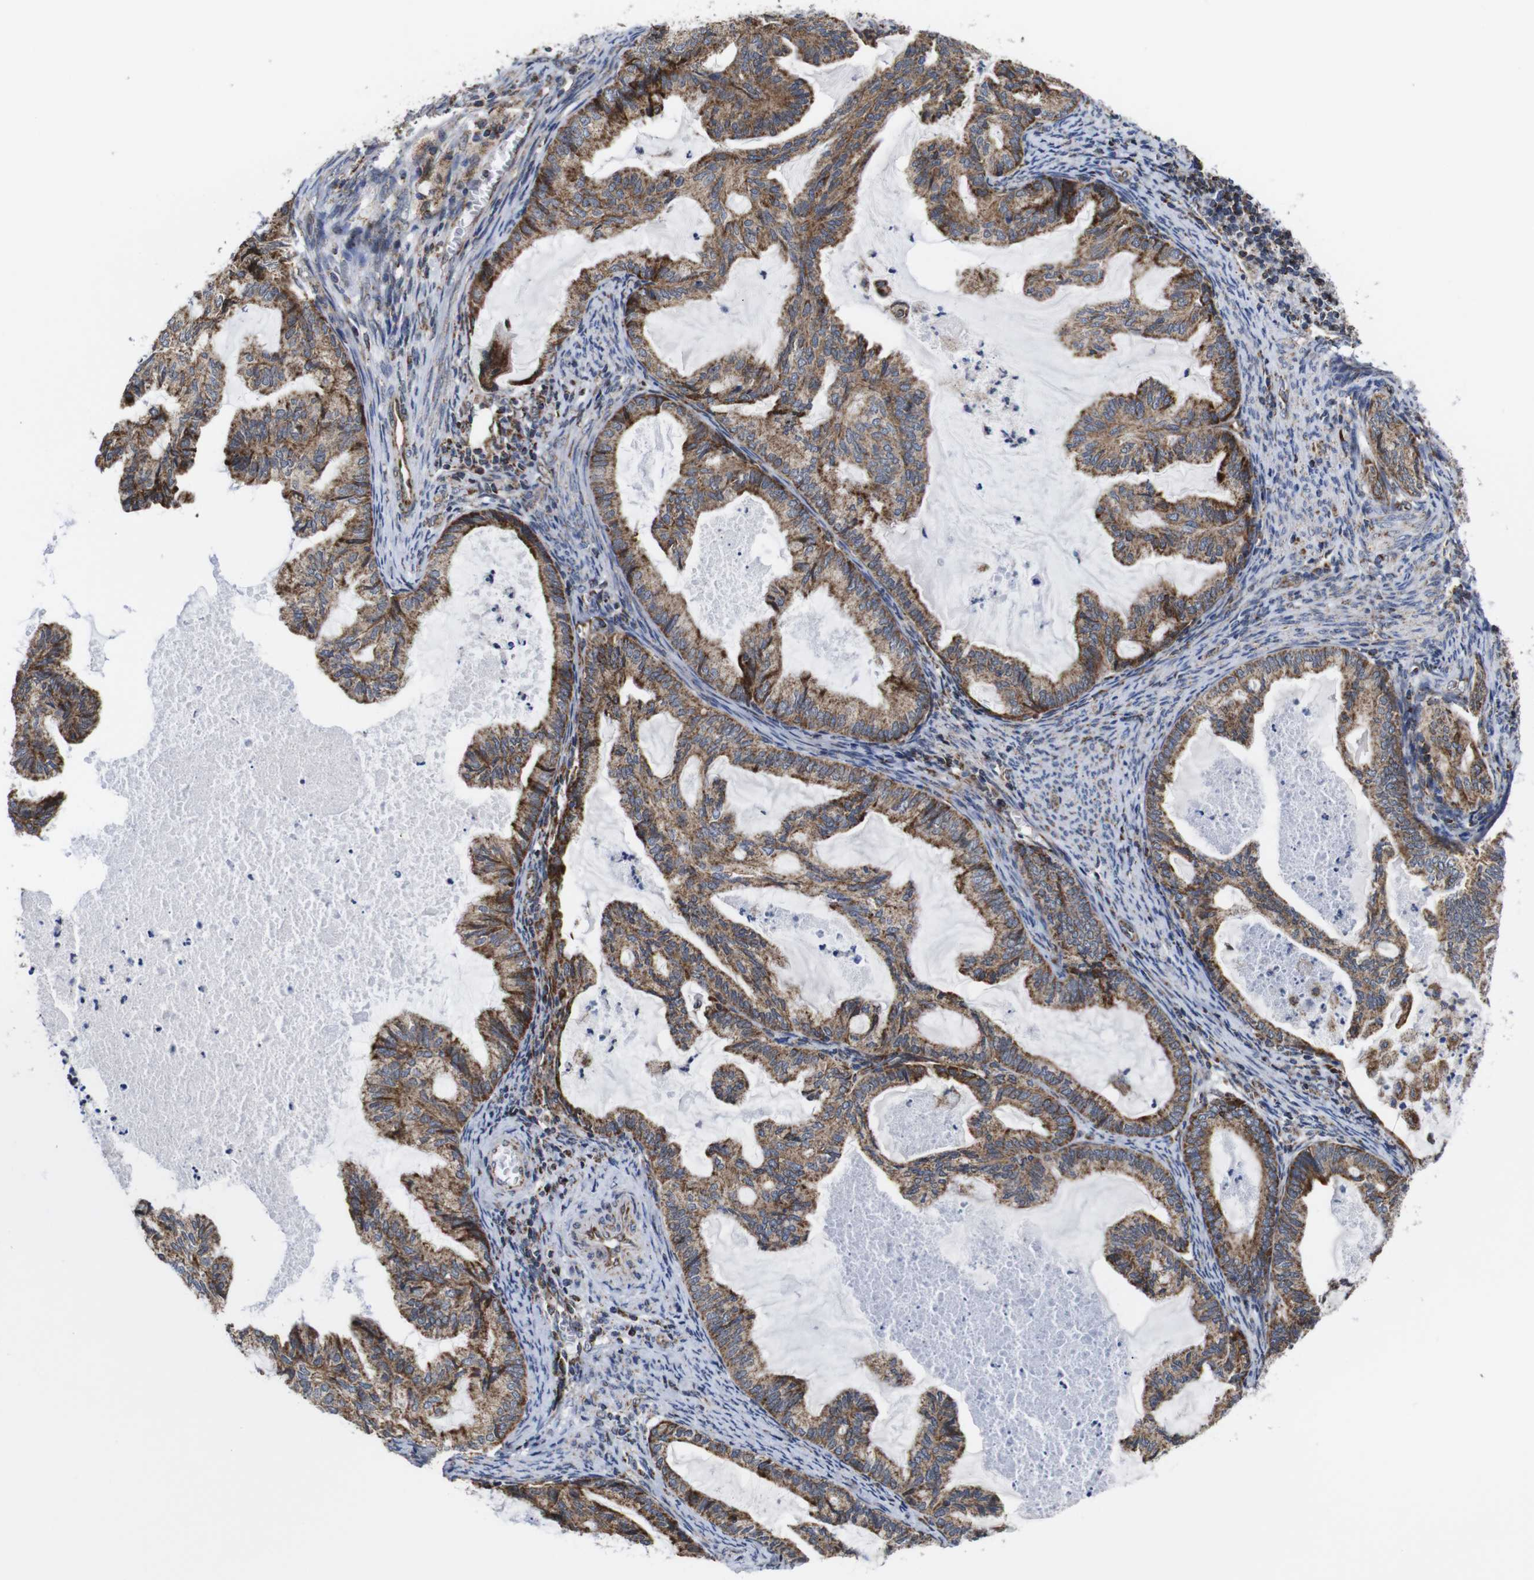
{"staining": {"intensity": "moderate", "quantity": ">75%", "location": "cytoplasmic/membranous"}, "tissue": "cervical cancer", "cell_type": "Tumor cells", "image_type": "cancer", "snomed": [{"axis": "morphology", "description": "Normal tissue, NOS"}, {"axis": "morphology", "description": "Adenocarcinoma, NOS"}, {"axis": "topography", "description": "Cervix"}, {"axis": "topography", "description": "Endometrium"}], "caption": "DAB (3,3'-diaminobenzidine) immunohistochemical staining of human cervical cancer displays moderate cytoplasmic/membranous protein expression in about >75% of tumor cells. Nuclei are stained in blue.", "gene": "C17orf80", "patient": {"sex": "female", "age": 86}}